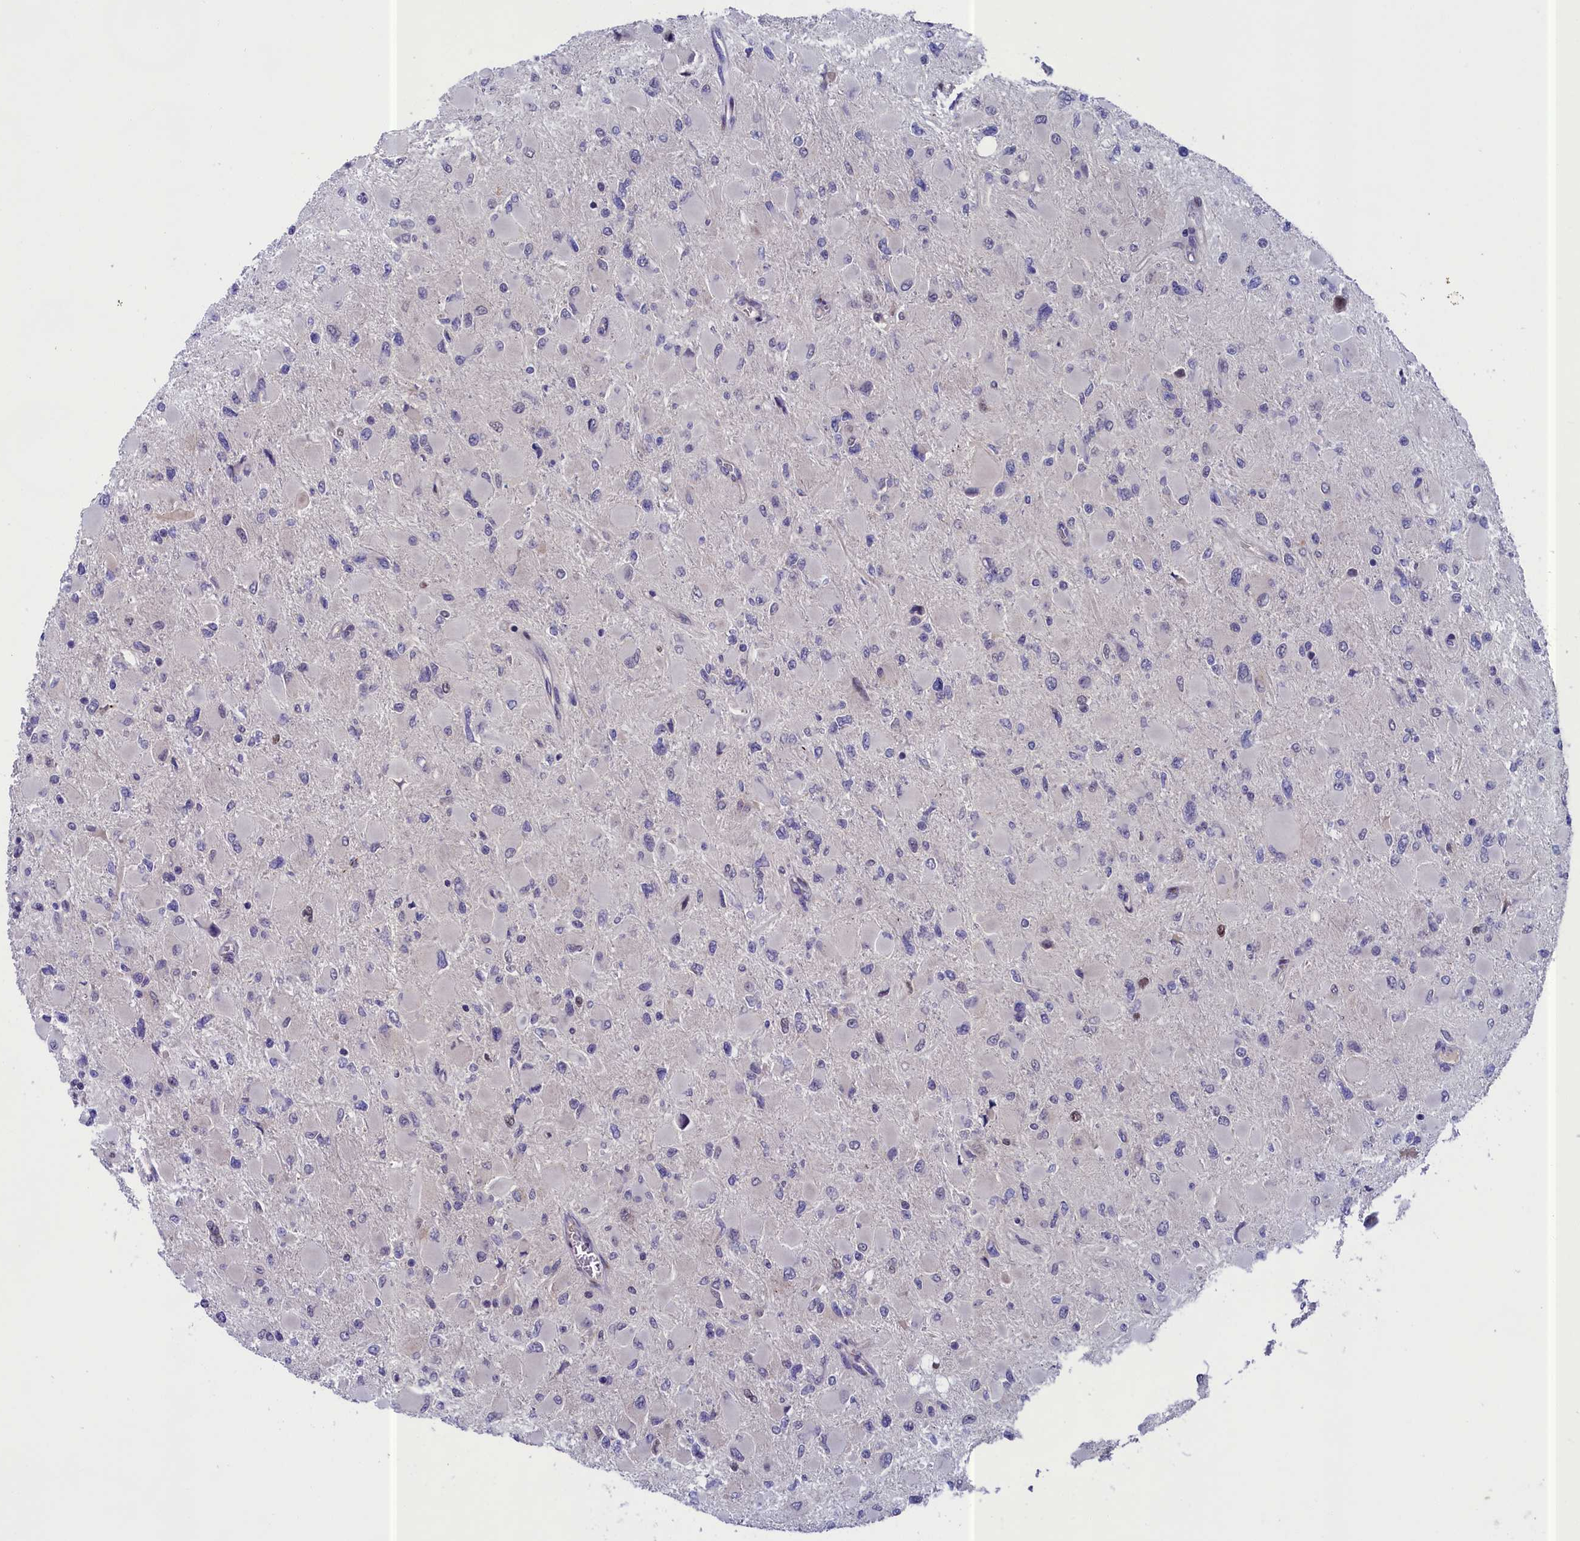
{"staining": {"intensity": "negative", "quantity": "none", "location": "none"}, "tissue": "glioma", "cell_type": "Tumor cells", "image_type": "cancer", "snomed": [{"axis": "morphology", "description": "Glioma, malignant, High grade"}, {"axis": "topography", "description": "Cerebral cortex"}], "caption": "Malignant glioma (high-grade) was stained to show a protein in brown. There is no significant staining in tumor cells.", "gene": "LIG1", "patient": {"sex": "female", "age": 36}}